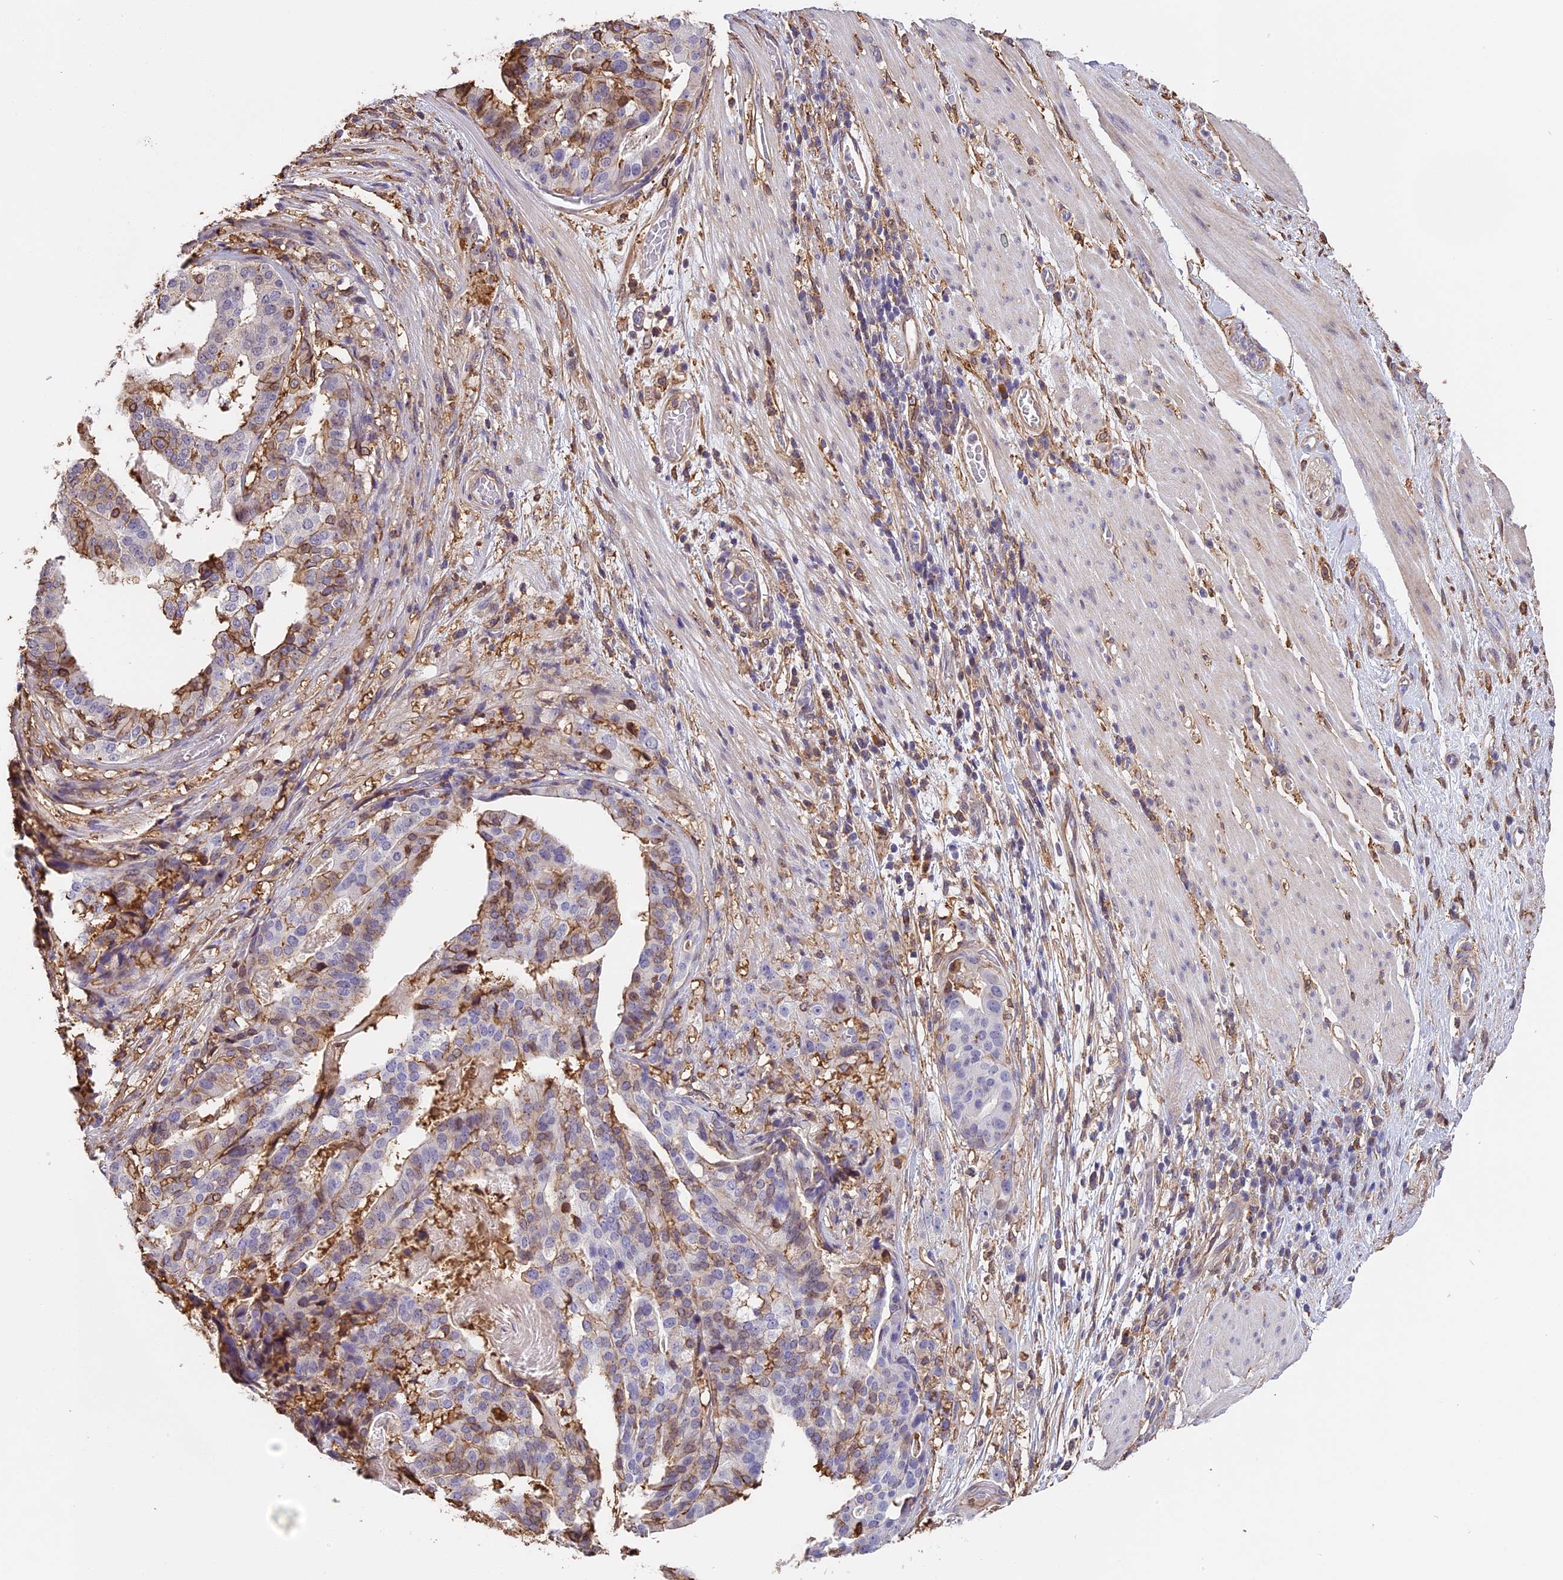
{"staining": {"intensity": "weak", "quantity": "<25%", "location": "cytoplasmic/membranous"}, "tissue": "stomach cancer", "cell_type": "Tumor cells", "image_type": "cancer", "snomed": [{"axis": "morphology", "description": "Adenocarcinoma, NOS"}, {"axis": "topography", "description": "Stomach"}], "caption": "Immunohistochemistry (IHC) histopathology image of human stomach cancer stained for a protein (brown), which exhibits no staining in tumor cells. Brightfield microscopy of immunohistochemistry stained with DAB (brown) and hematoxylin (blue), captured at high magnification.", "gene": "TMEM255B", "patient": {"sex": "male", "age": 48}}